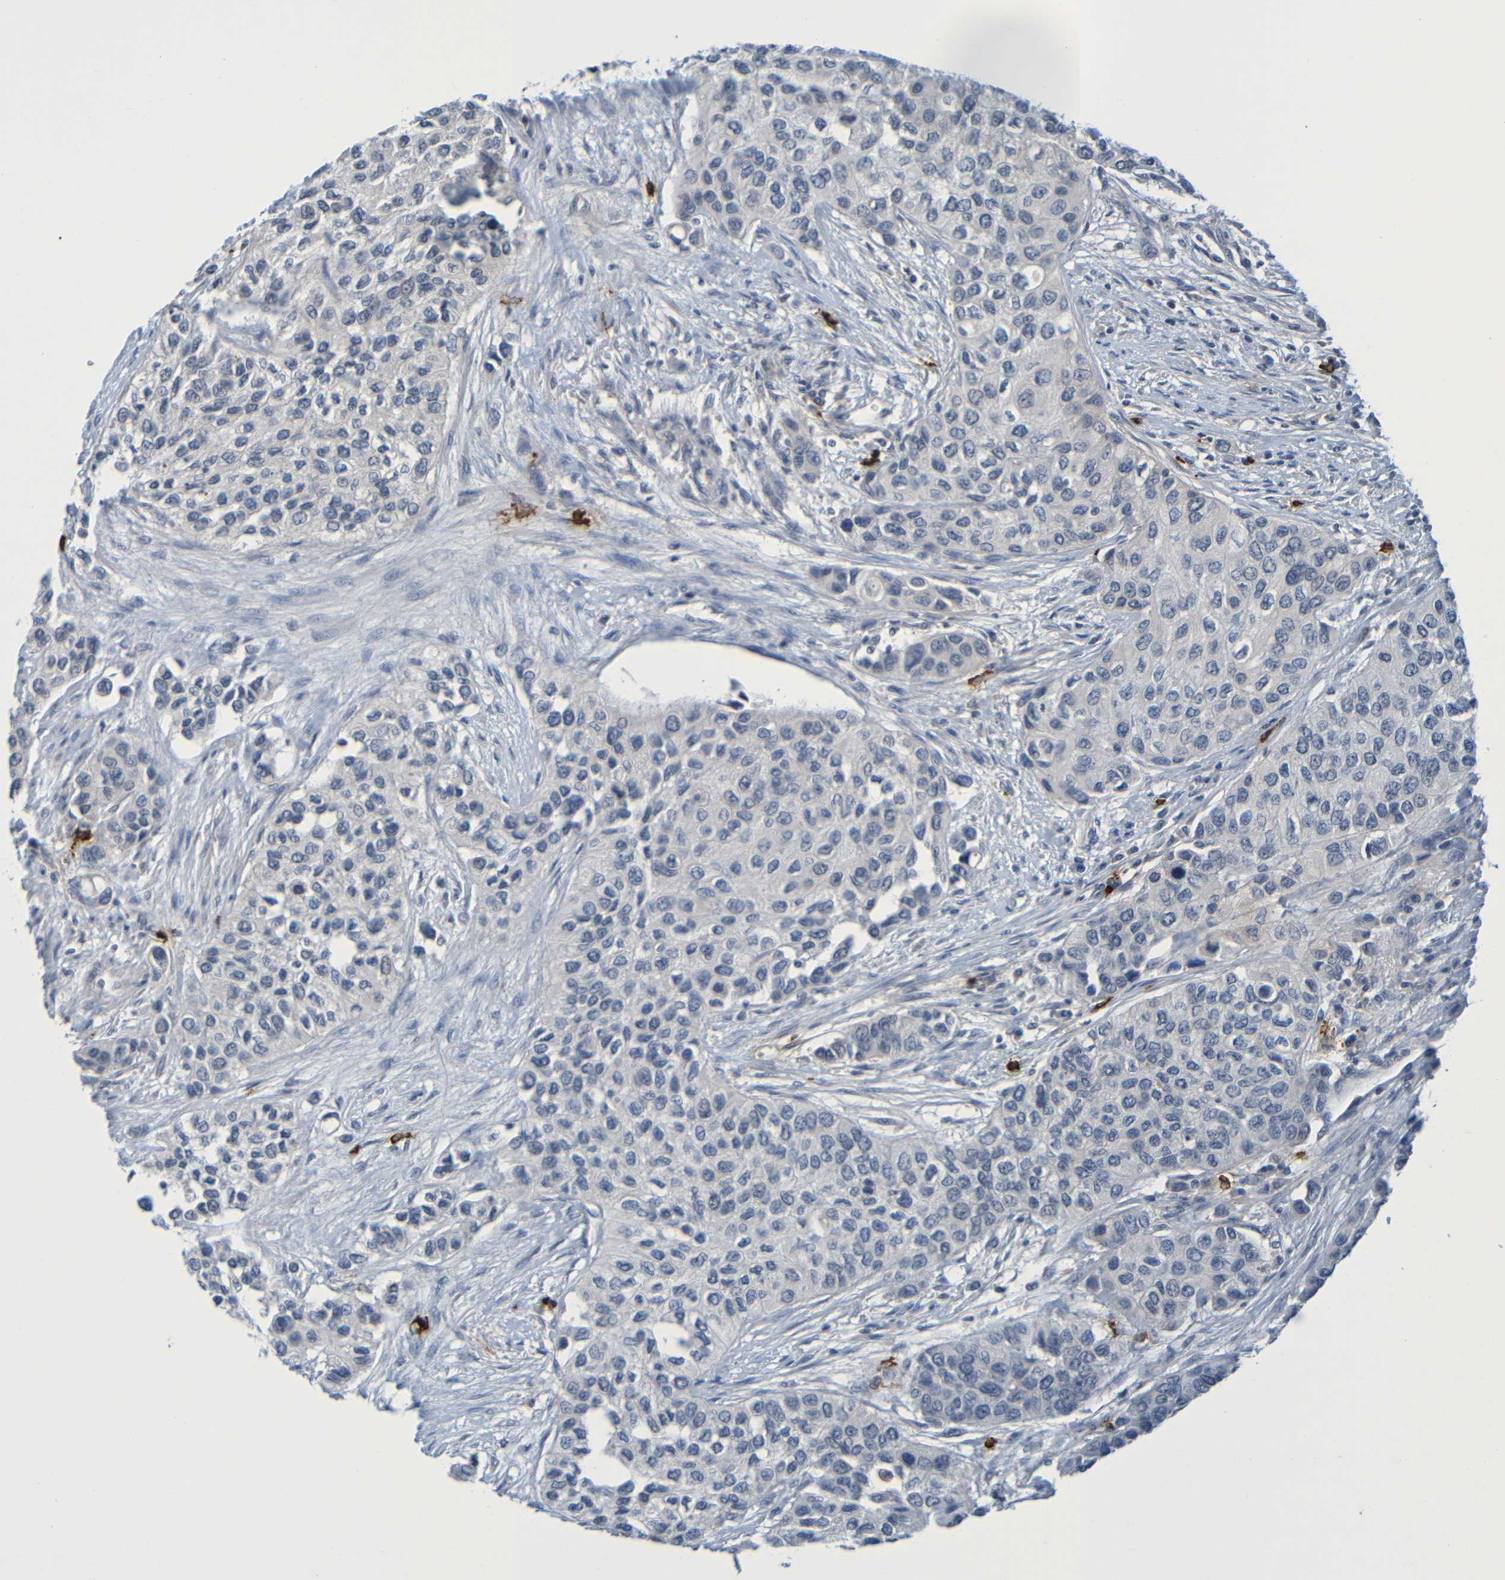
{"staining": {"intensity": "negative", "quantity": "none", "location": "none"}, "tissue": "urothelial cancer", "cell_type": "Tumor cells", "image_type": "cancer", "snomed": [{"axis": "morphology", "description": "Urothelial carcinoma, High grade"}, {"axis": "topography", "description": "Urinary bladder"}], "caption": "There is no significant positivity in tumor cells of high-grade urothelial carcinoma.", "gene": "C3AR1", "patient": {"sex": "female", "age": 56}}